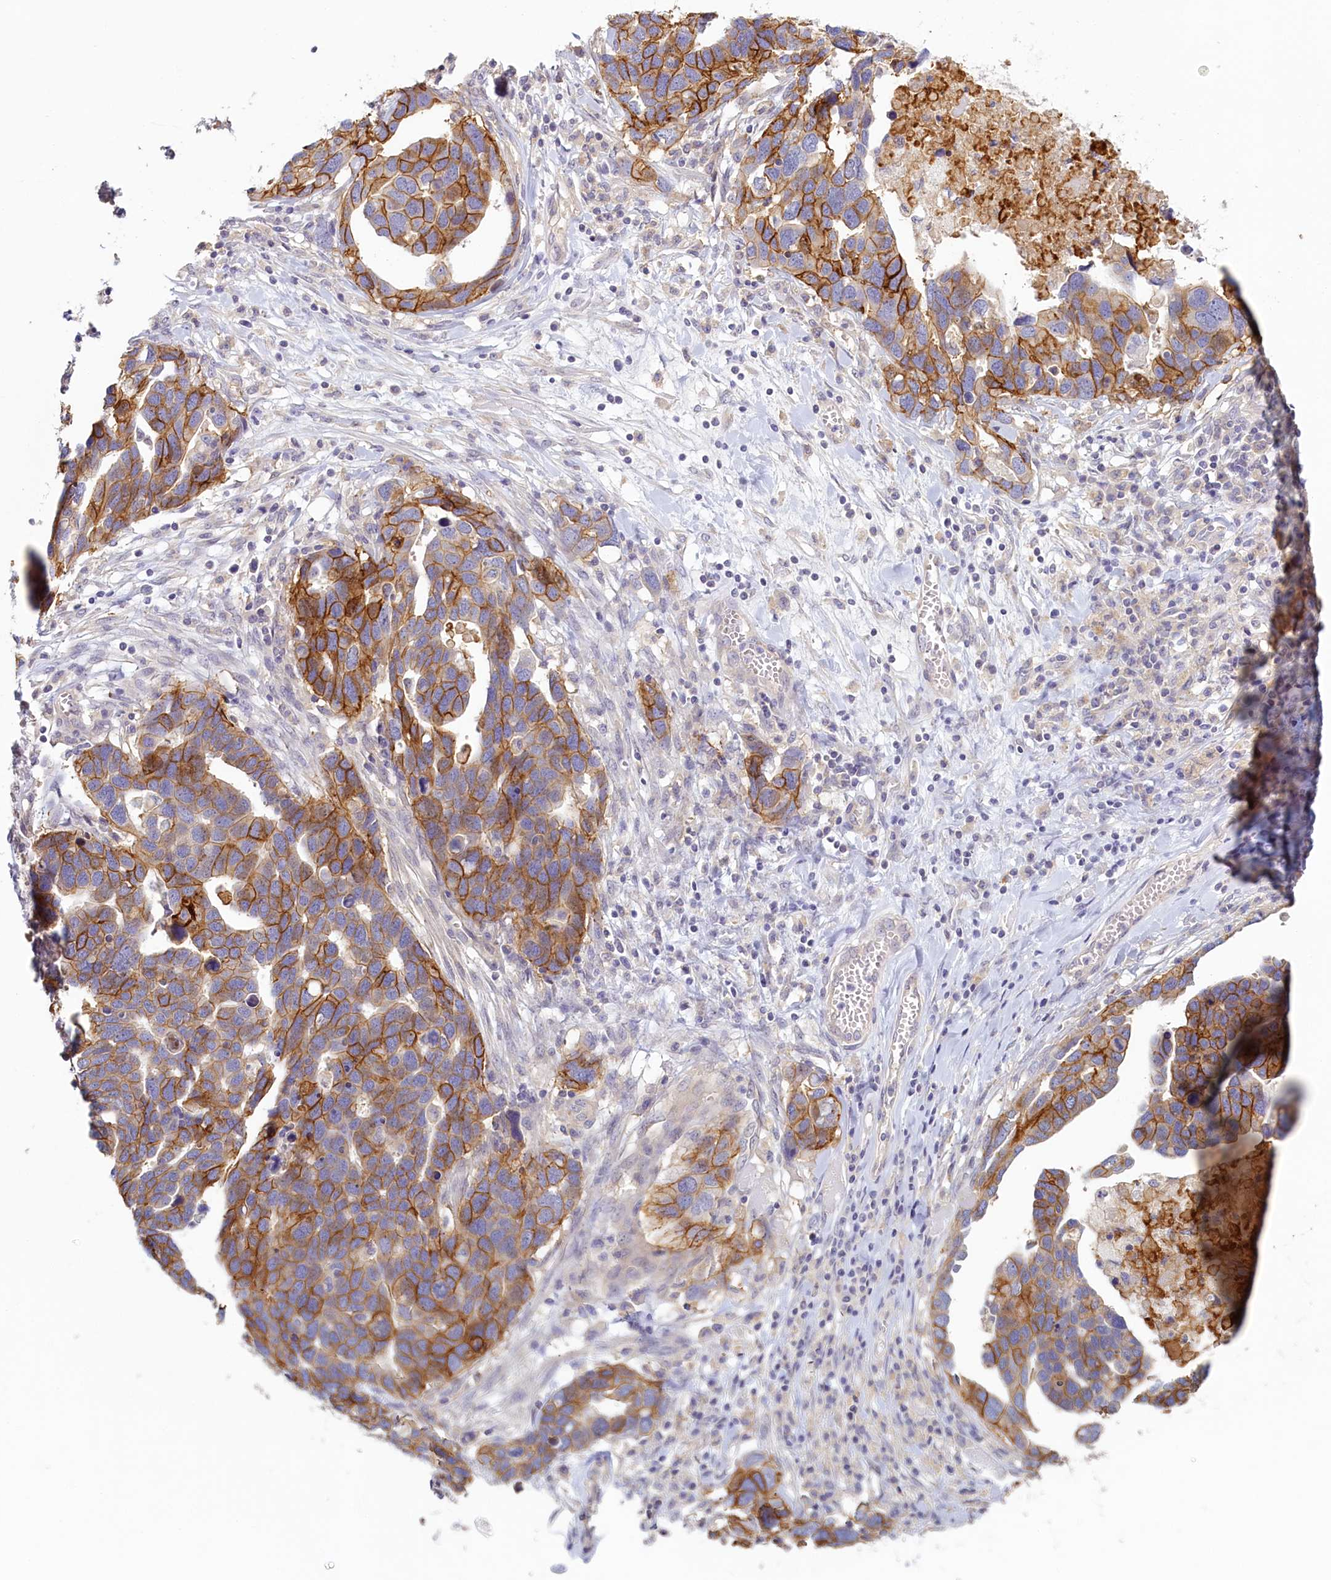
{"staining": {"intensity": "strong", "quantity": "25%-75%", "location": "cytoplasmic/membranous"}, "tissue": "ovarian cancer", "cell_type": "Tumor cells", "image_type": "cancer", "snomed": [{"axis": "morphology", "description": "Cystadenocarcinoma, serous, NOS"}, {"axis": "topography", "description": "Ovary"}], "caption": "A brown stain labels strong cytoplasmic/membranous expression of a protein in ovarian cancer (serous cystadenocarcinoma) tumor cells.", "gene": "PDE6D", "patient": {"sex": "female", "age": 54}}